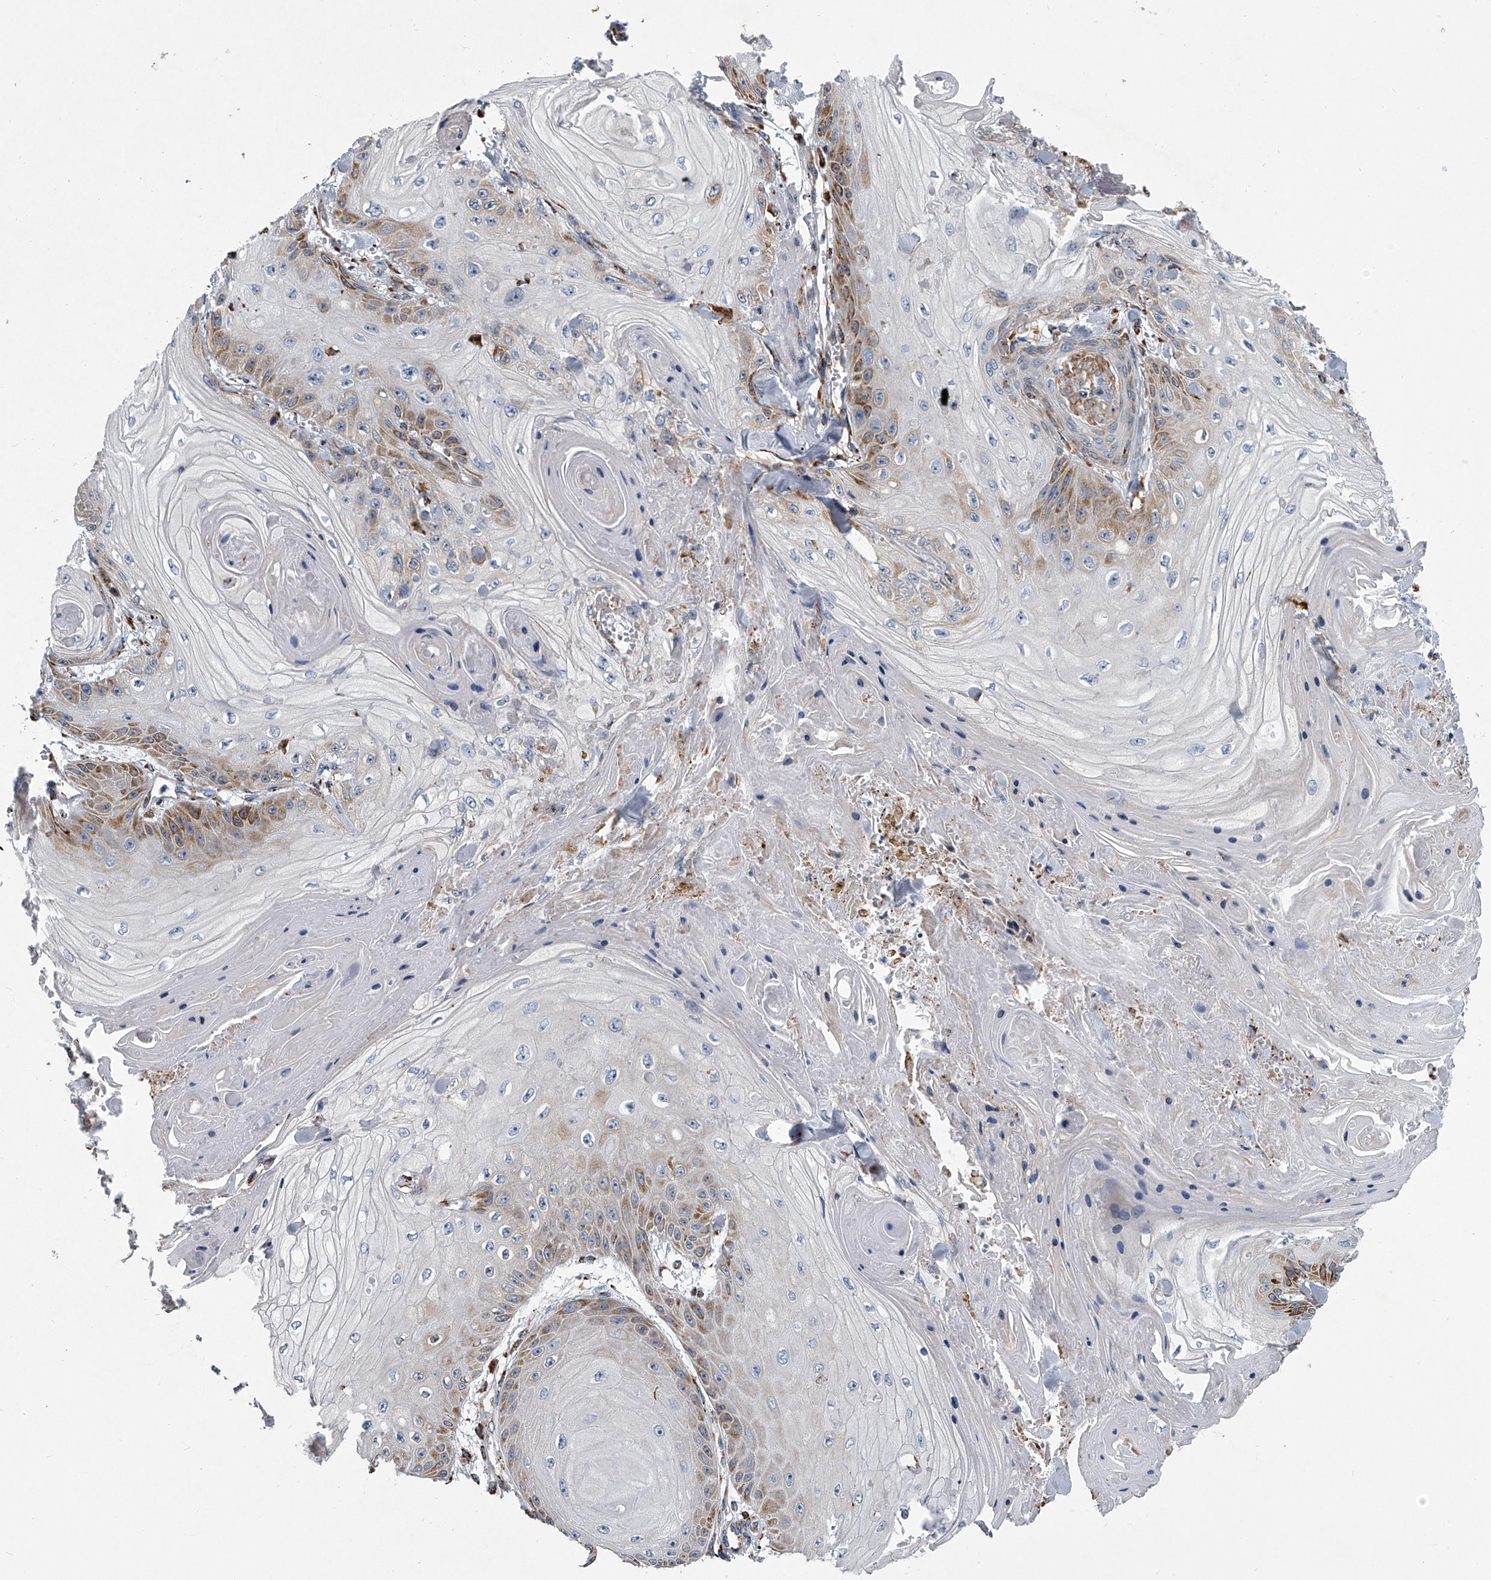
{"staining": {"intensity": "moderate", "quantity": "25%-75%", "location": "cytoplasmic/membranous"}, "tissue": "skin cancer", "cell_type": "Tumor cells", "image_type": "cancer", "snomed": [{"axis": "morphology", "description": "Squamous cell carcinoma, NOS"}, {"axis": "topography", "description": "Skin"}], "caption": "Immunohistochemistry of skin cancer demonstrates medium levels of moderate cytoplasmic/membranous expression in approximately 25%-75% of tumor cells.", "gene": "TMEM63C", "patient": {"sex": "male", "age": 74}}